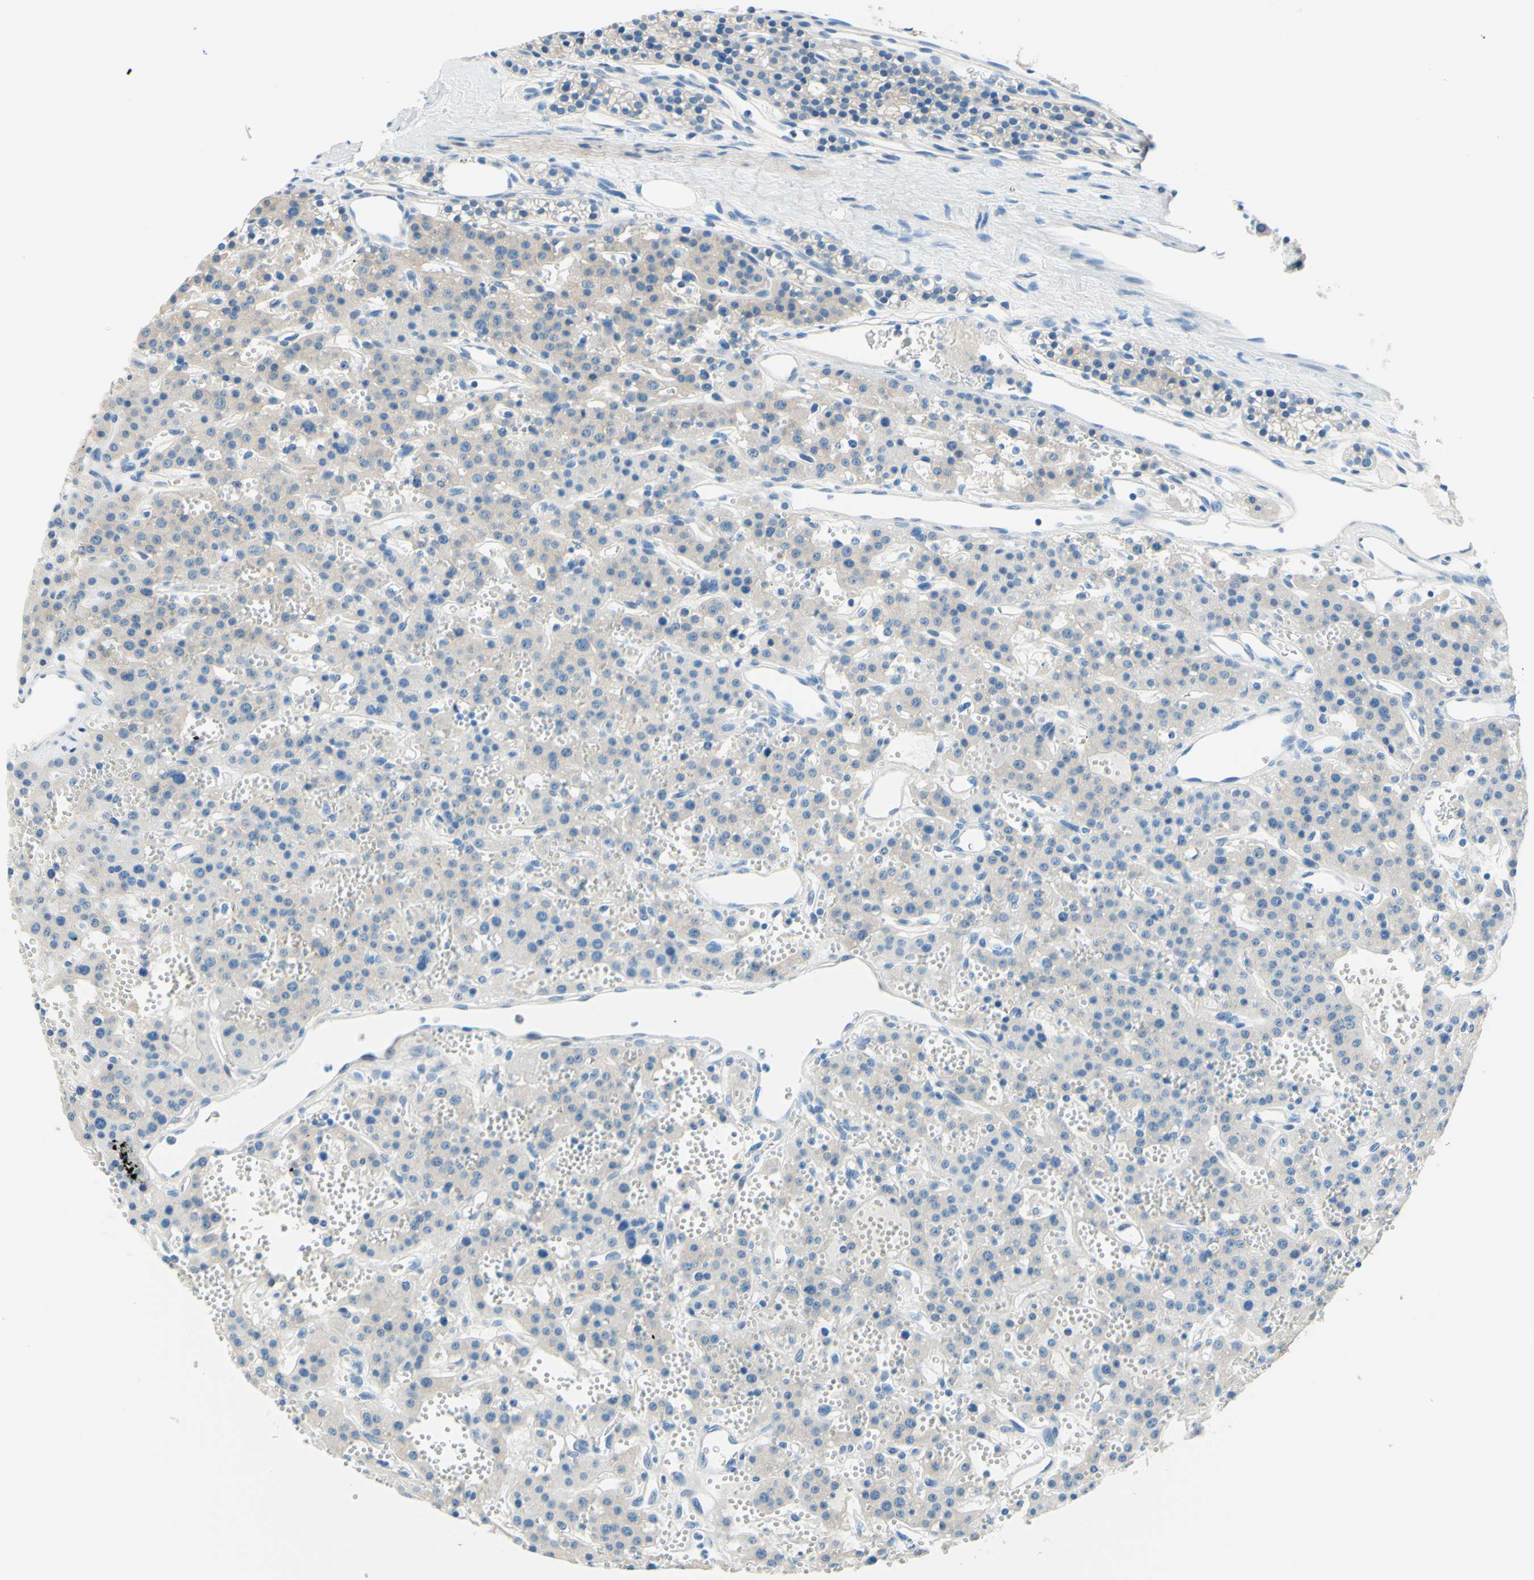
{"staining": {"intensity": "negative", "quantity": "none", "location": "none"}, "tissue": "parathyroid gland", "cell_type": "Glandular cells", "image_type": "normal", "snomed": [{"axis": "morphology", "description": "Normal tissue, NOS"}, {"axis": "morphology", "description": "Adenoma, NOS"}, {"axis": "topography", "description": "Parathyroid gland"}], "caption": "Normal parathyroid gland was stained to show a protein in brown. There is no significant staining in glandular cells.", "gene": "PASD1", "patient": {"sex": "female", "age": 81}}